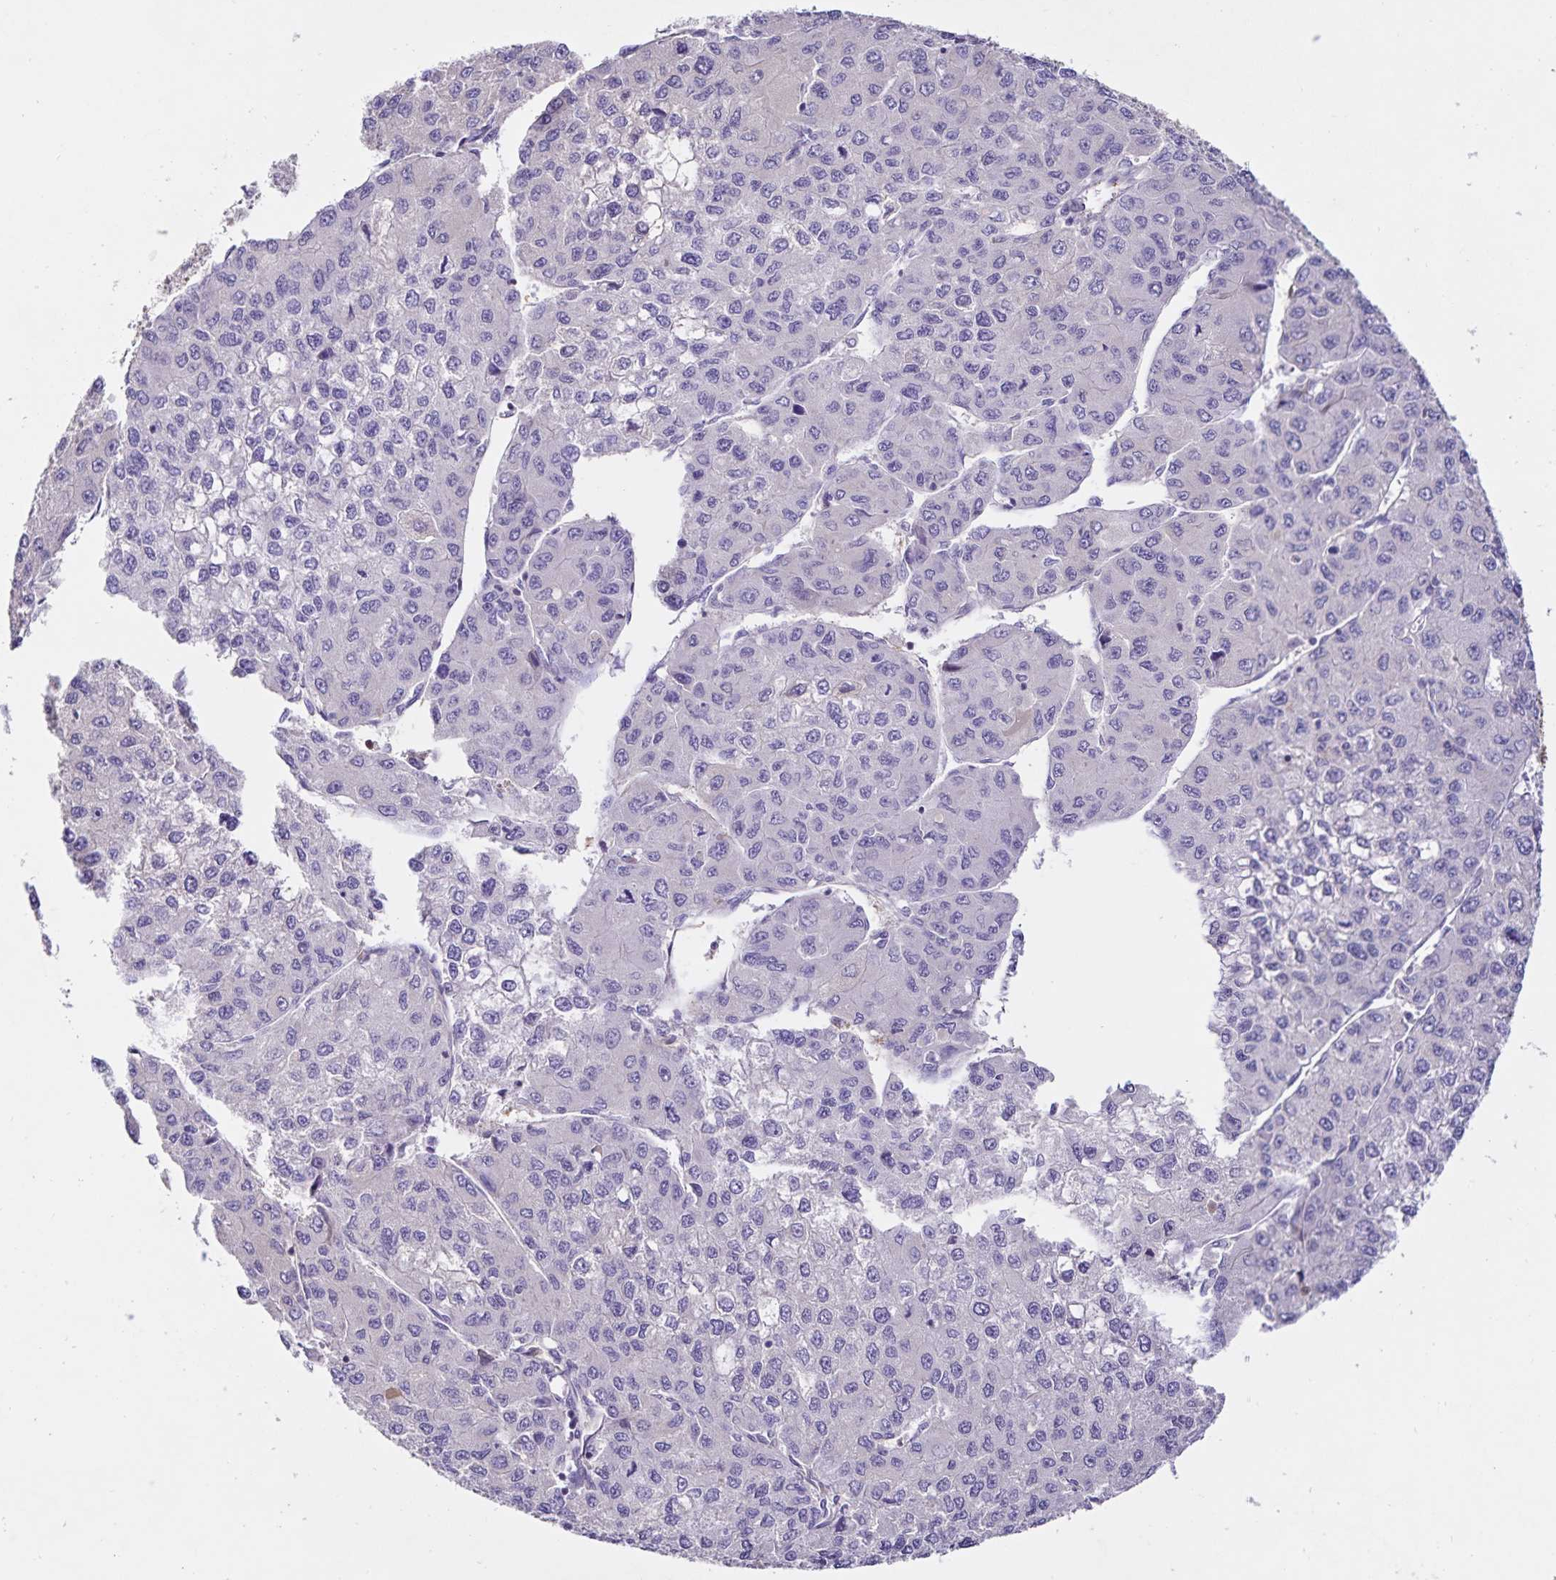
{"staining": {"intensity": "negative", "quantity": "none", "location": "none"}, "tissue": "liver cancer", "cell_type": "Tumor cells", "image_type": "cancer", "snomed": [{"axis": "morphology", "description": "Carcinoma, Hepatocellular, NOS"}, {"axis": "topography", "description": "Liver"}], "caption": "Tumor cells are negative for brown protein staining in liver cancer. (Brightfield microscopy of DAB IHC at high magnification).", "gene": "FGG", "patient": {"sex": "female", "age": 66}}